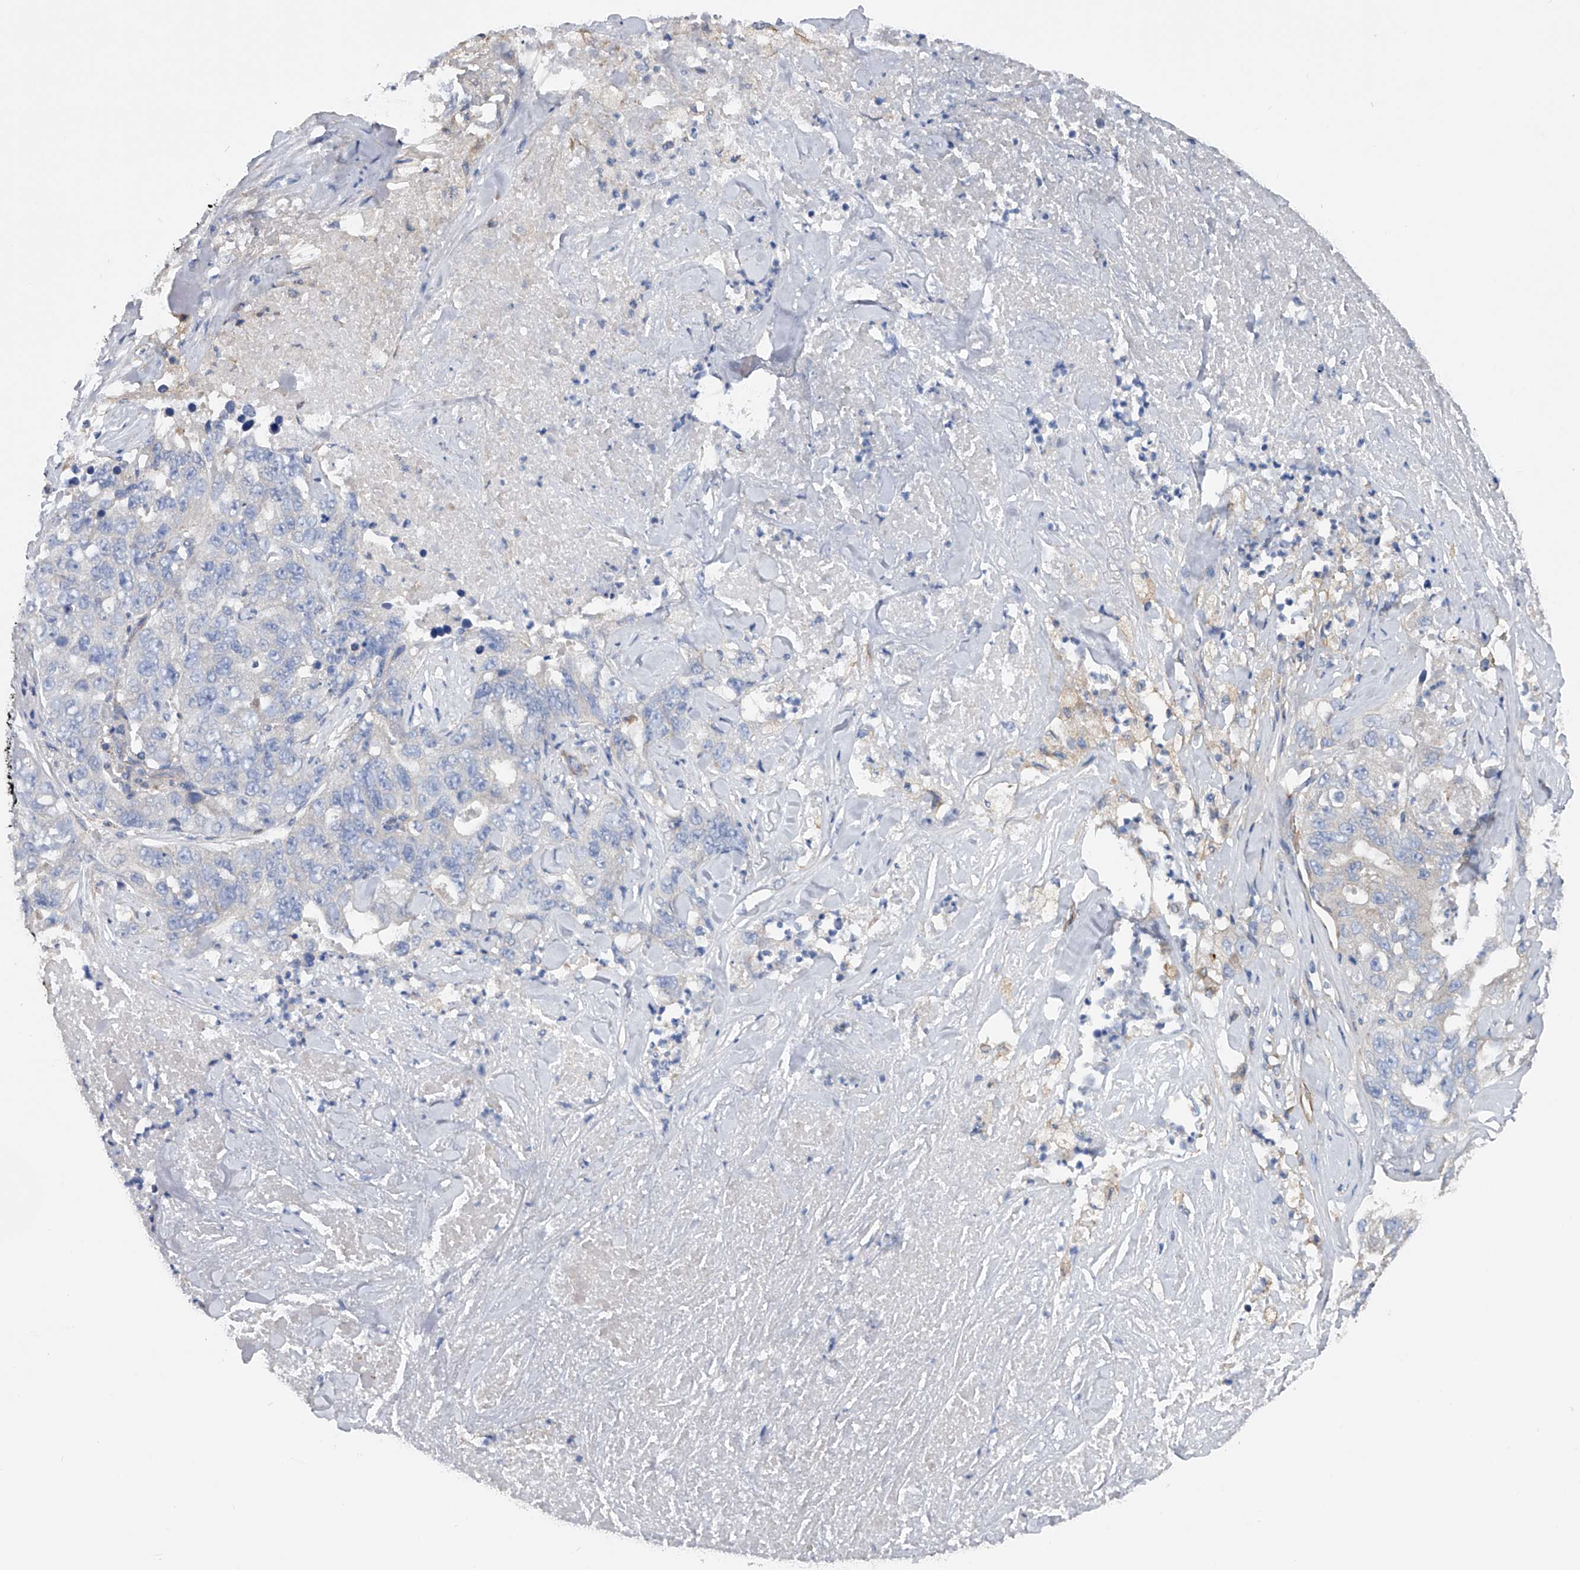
{"staining": {"intensity": "negative", "quantity": "none", "location": "none"}, "tissue": "lung cancer", "cell_type": "Tumor cells", "image_type": "cancer", "snomed": [{"axis": "morphology", "description": "Adenocarcinoma, NOS"}, {"axis": "topography", "description": "Lung"}], "caption": "IHC micrograph of neoplastic tissue: human lung cancer (adenocarcinoma) stained with DAB (3,3'-diaminobenzidine) exhibits no significant protein expression in tumor cells.", "gene": "RWDD2A", "patient": {"sex": "female", "age": 51}}